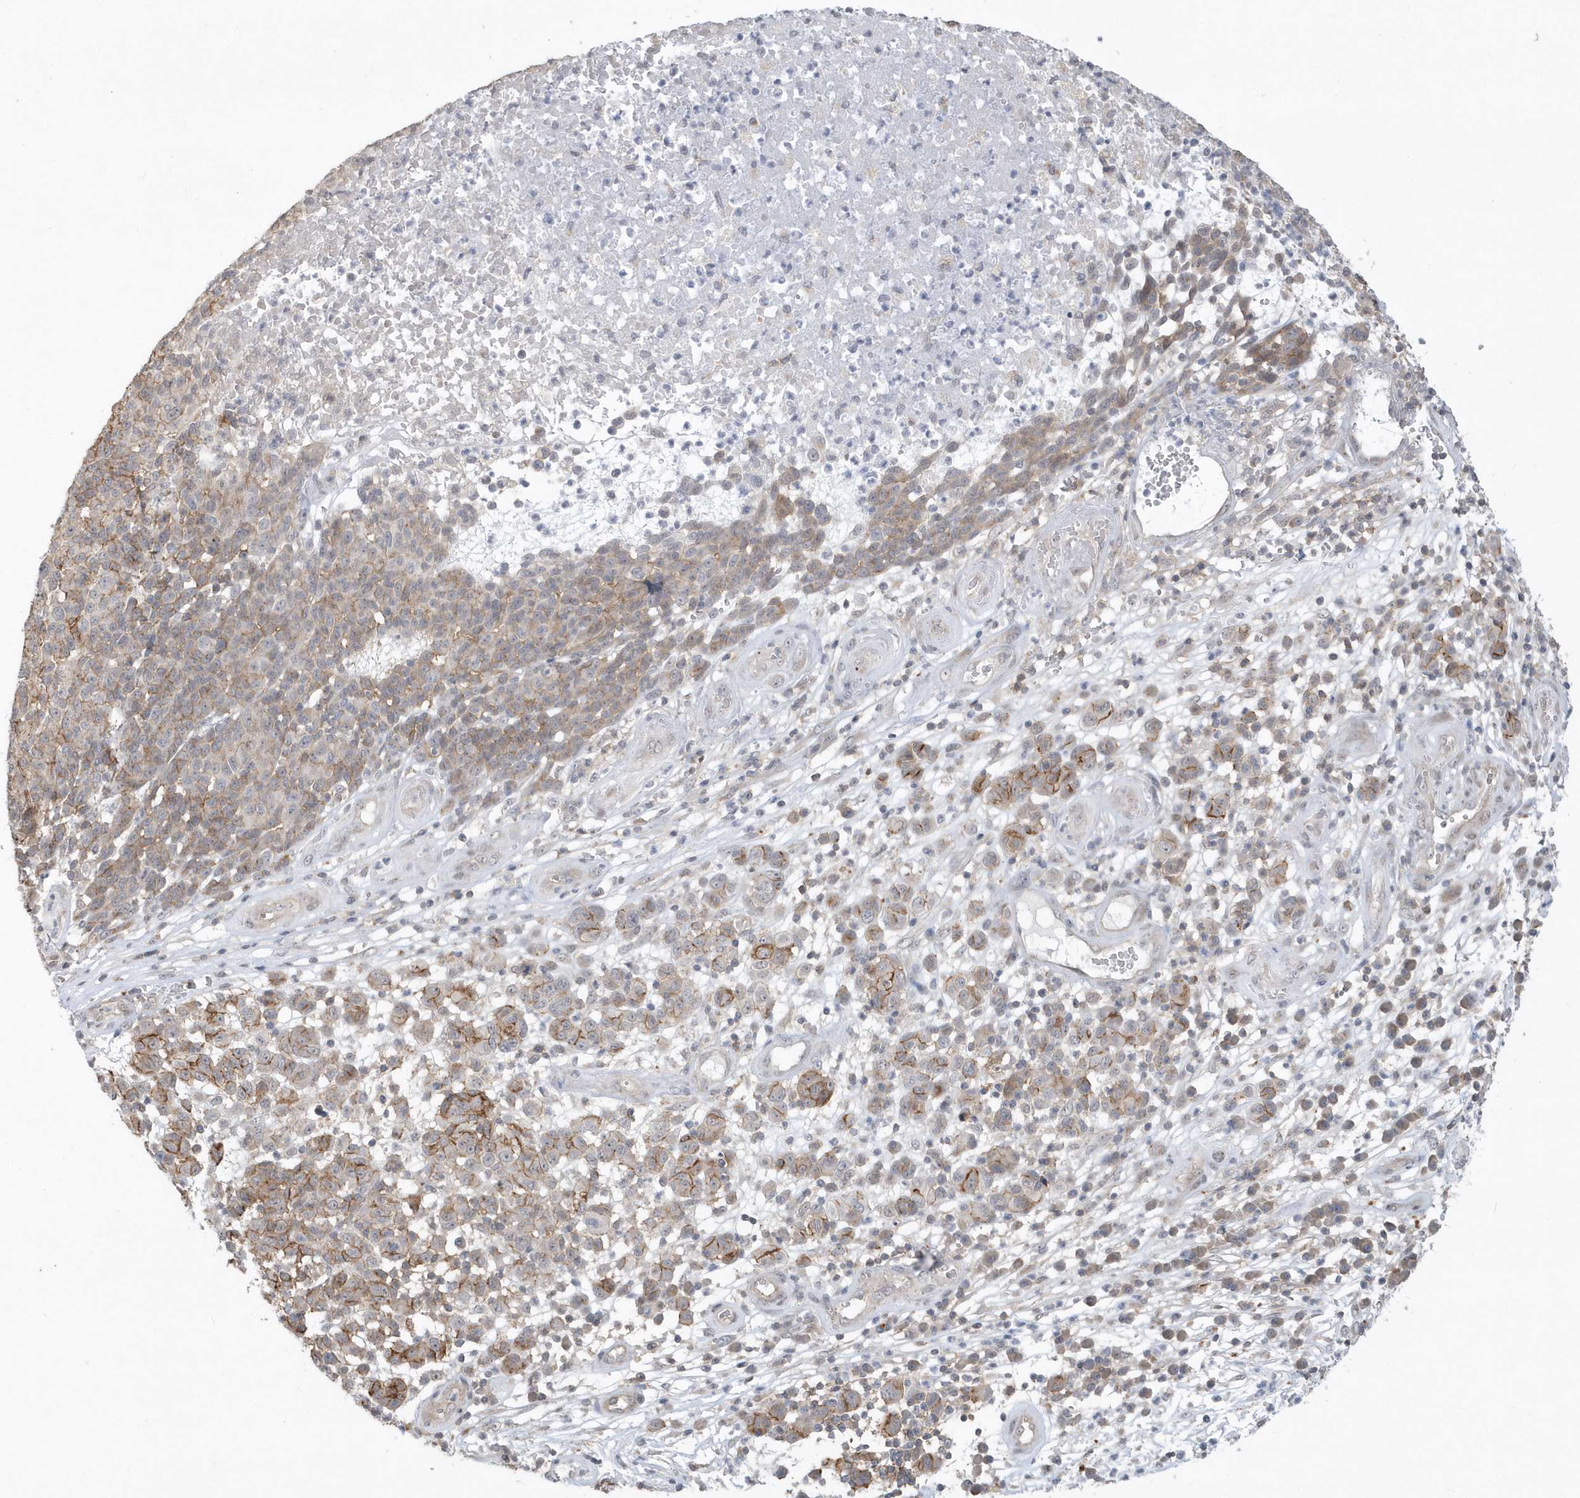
{"staining": {"intensity": "moderate", "quantity": "25%-75%", "location": "cytoplasmic/membranous"}, "tissue": "melanoma", "cell_type": "Tumor cells", "image_type": "cancer", "snomed": [{"axis": "morphology", "description": "Malignant melanoma, NOS"}, {"axis": "topography", "description": "Skin"}], "caption": "Moderate cytoplasmic/membranous staining for a protein is identified in about 25%-75% of tumor cells of melanoma using immunohistochemistry.", "gene": "CRIP3", "patient": {"sex": "male", "age": 49}}